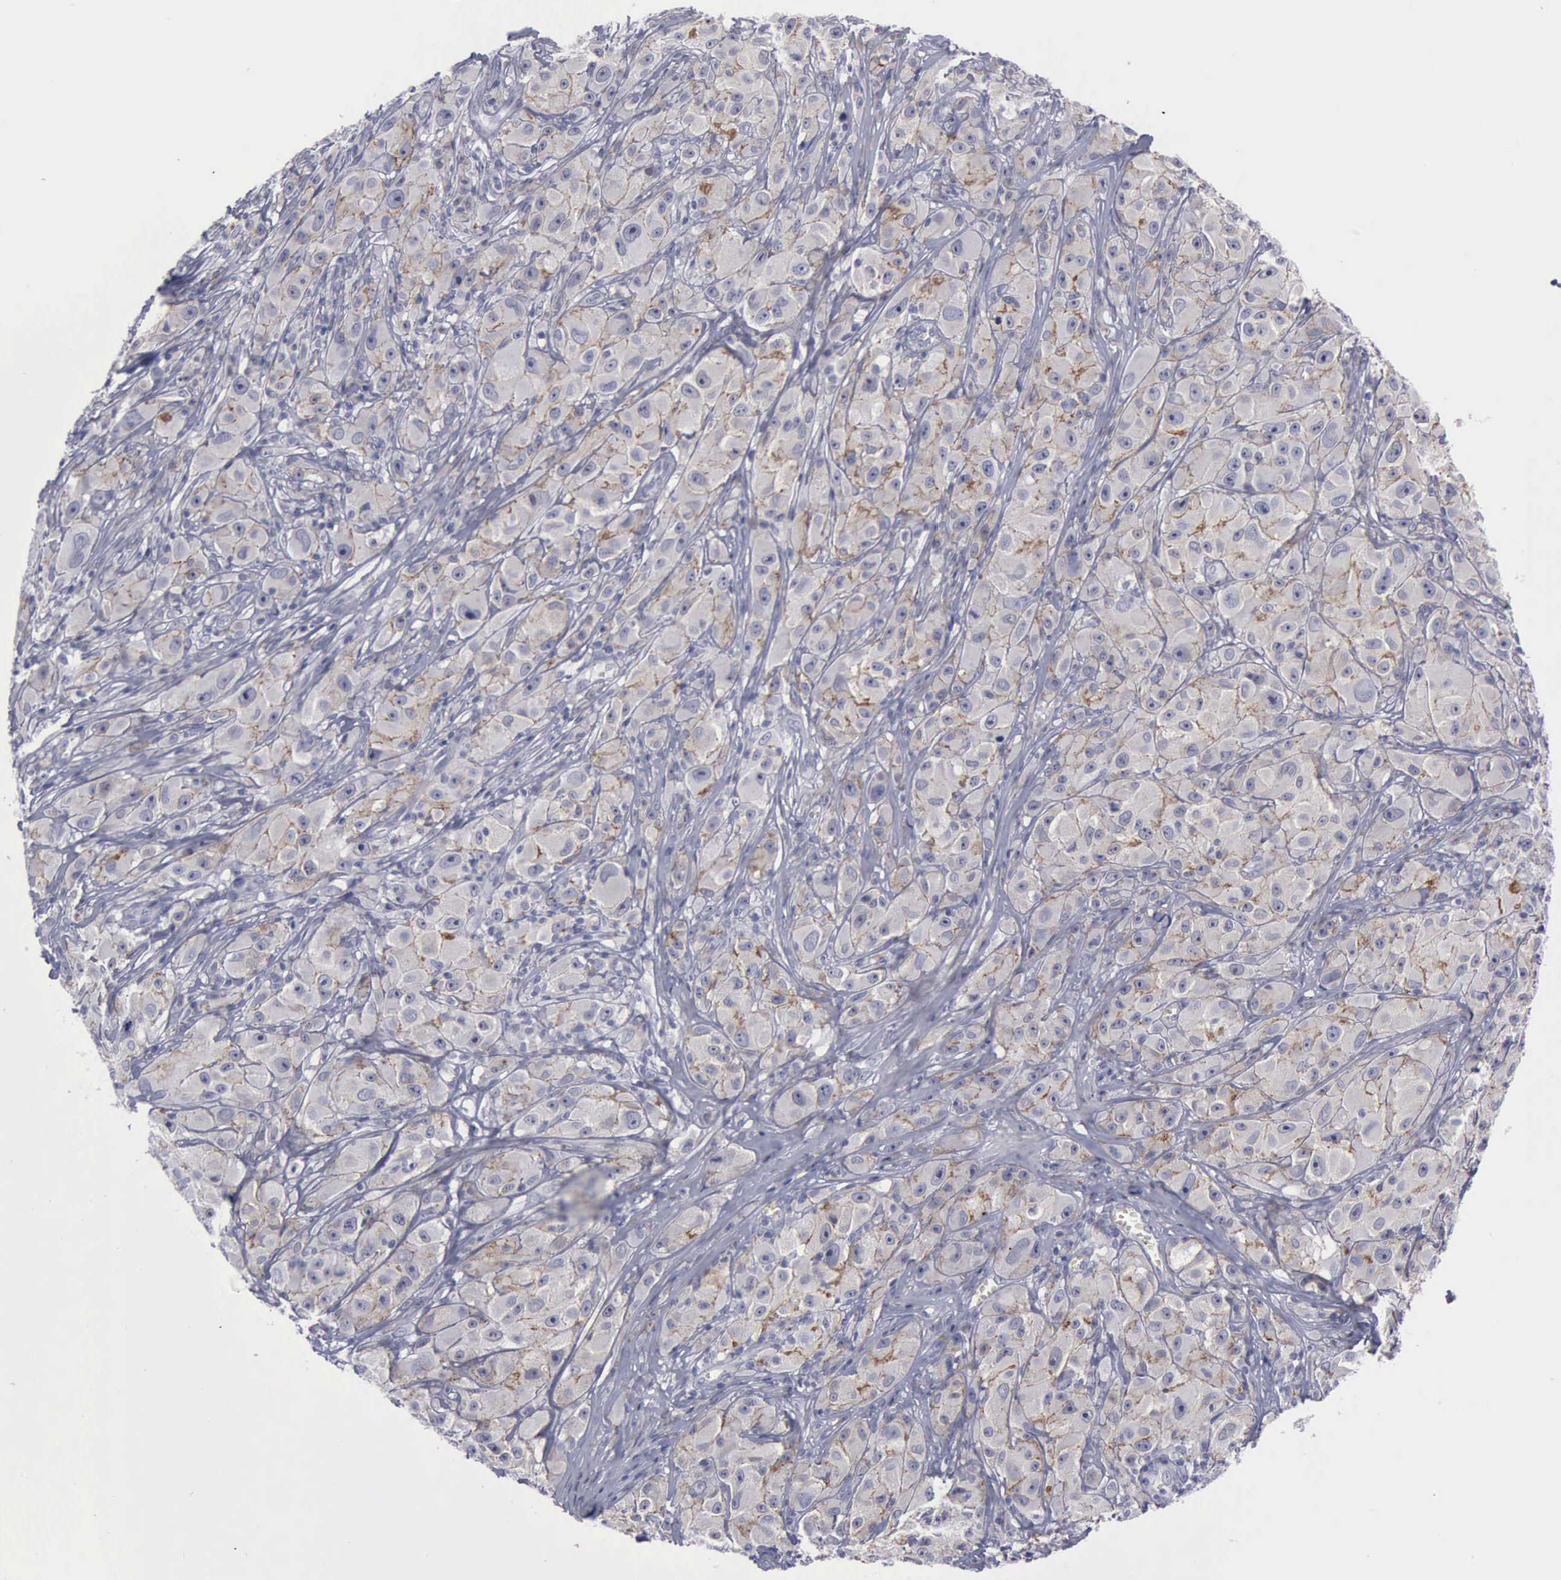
{"staining": {"intensity": "moderate", "quantity": "<25%", "location": "cytoplasmic/membranous"}, "tissue": "melanoma", "cell_type": "Tumor cells", "image_type": "cancer", "snomed": [{"axis": "morphology", "description": "Malignant melanoma, NOS"}, {"axis": "topography", "description": "Skin"}], "caption": "Brown immunohistochemical staining in melanoma shows moderate cytoplasmic/membranous staining in about <25% of tumor cells.", "gene": "CDH2", "patient": {"sex": "male", "age": 56}}